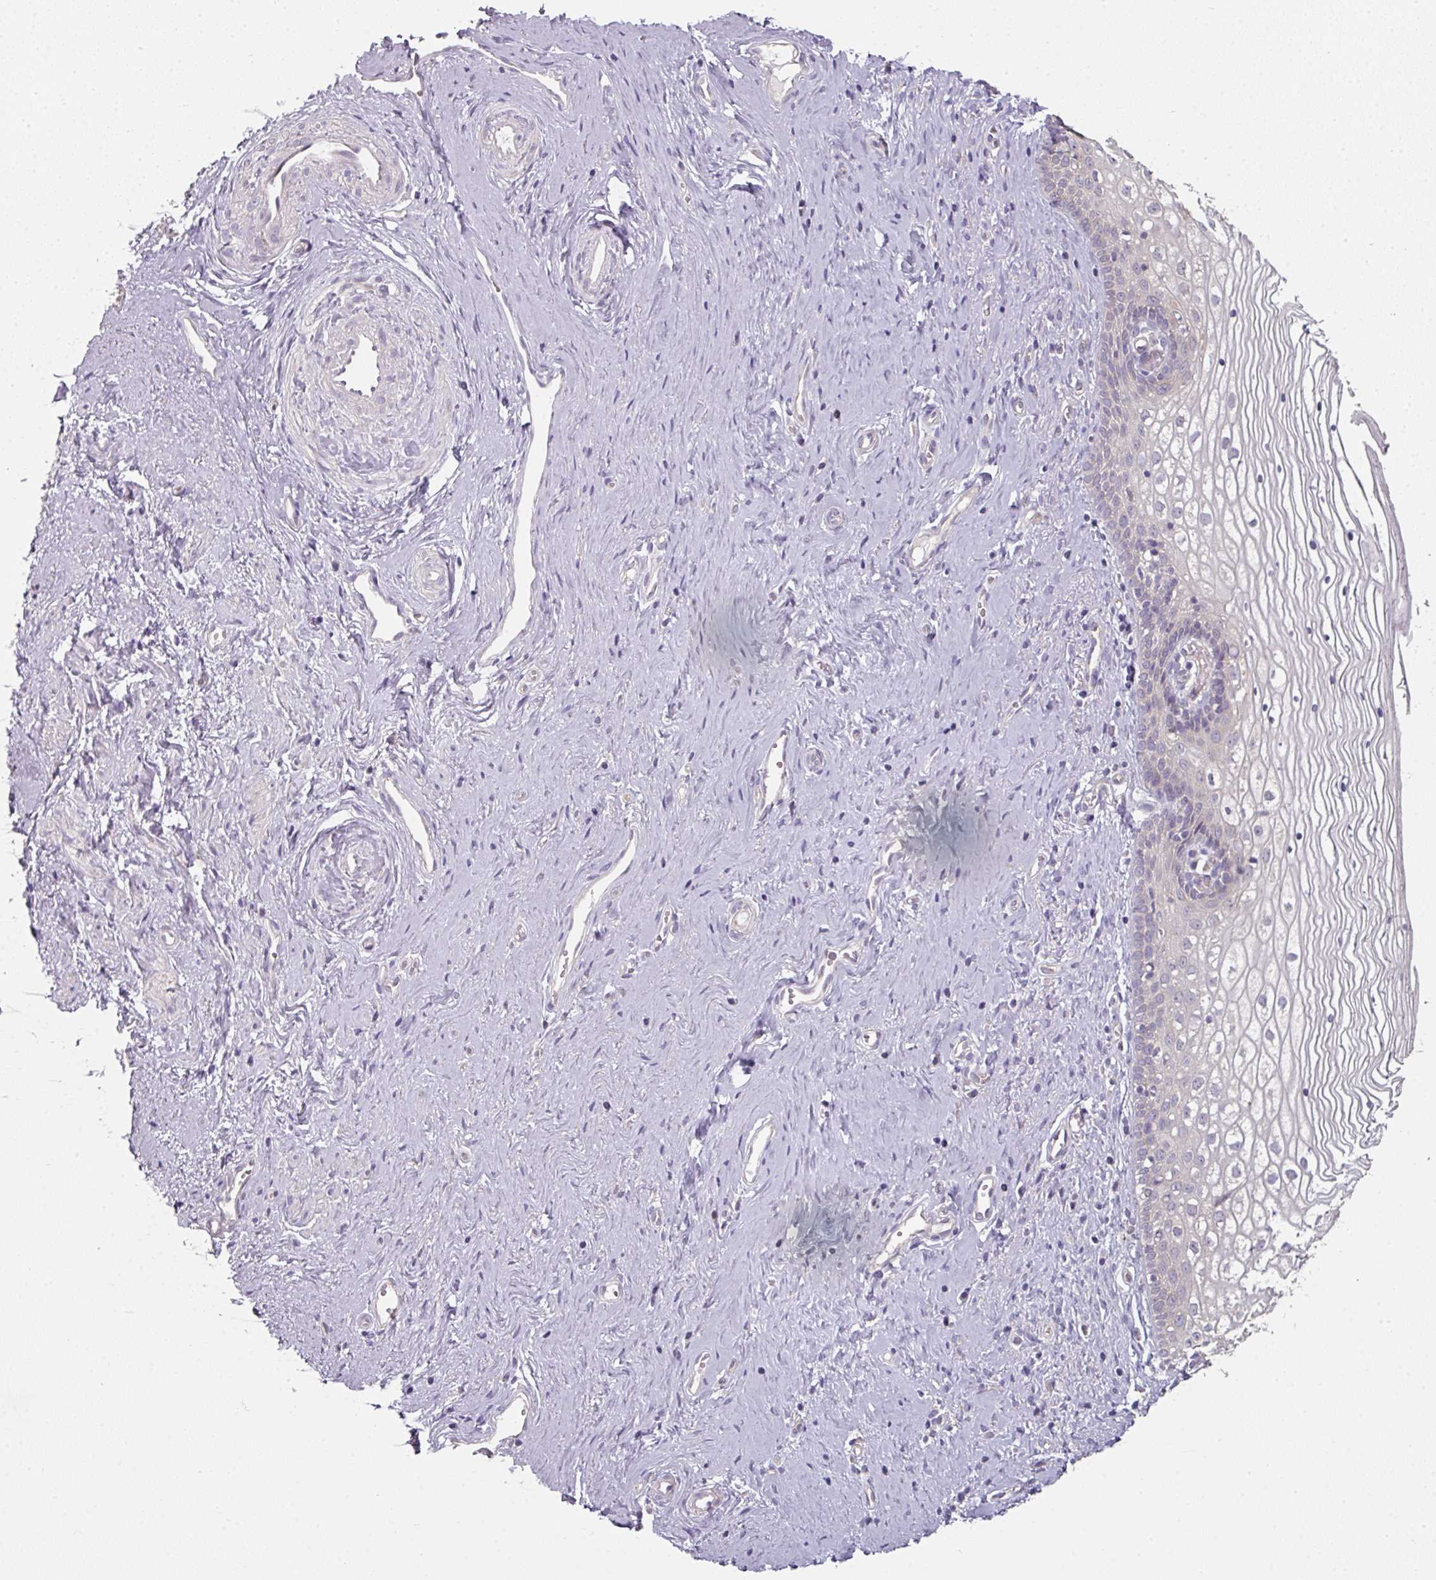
{"staining": {"intensity": "weak", "quantity": "<25%", "location": "cytoplasmic/membranous"}, "tissue": "vagina", "cell_type": "Squamous epithelial cells", "image_type": "normal", "snomed": [{"axis": "morphology", "description": "Normal tissue, NOS"}, {"axis": "topography", "description": "Vagina"}], "caption": "Protein analysis of benign vagina displays no significant expression in squamous epithelial cells. (DAB immunohistochemistry visualized using brightfield microscopy, high magnification).", "gene": "C19orf33", "patient": {"sex": "female", "age": 59}}